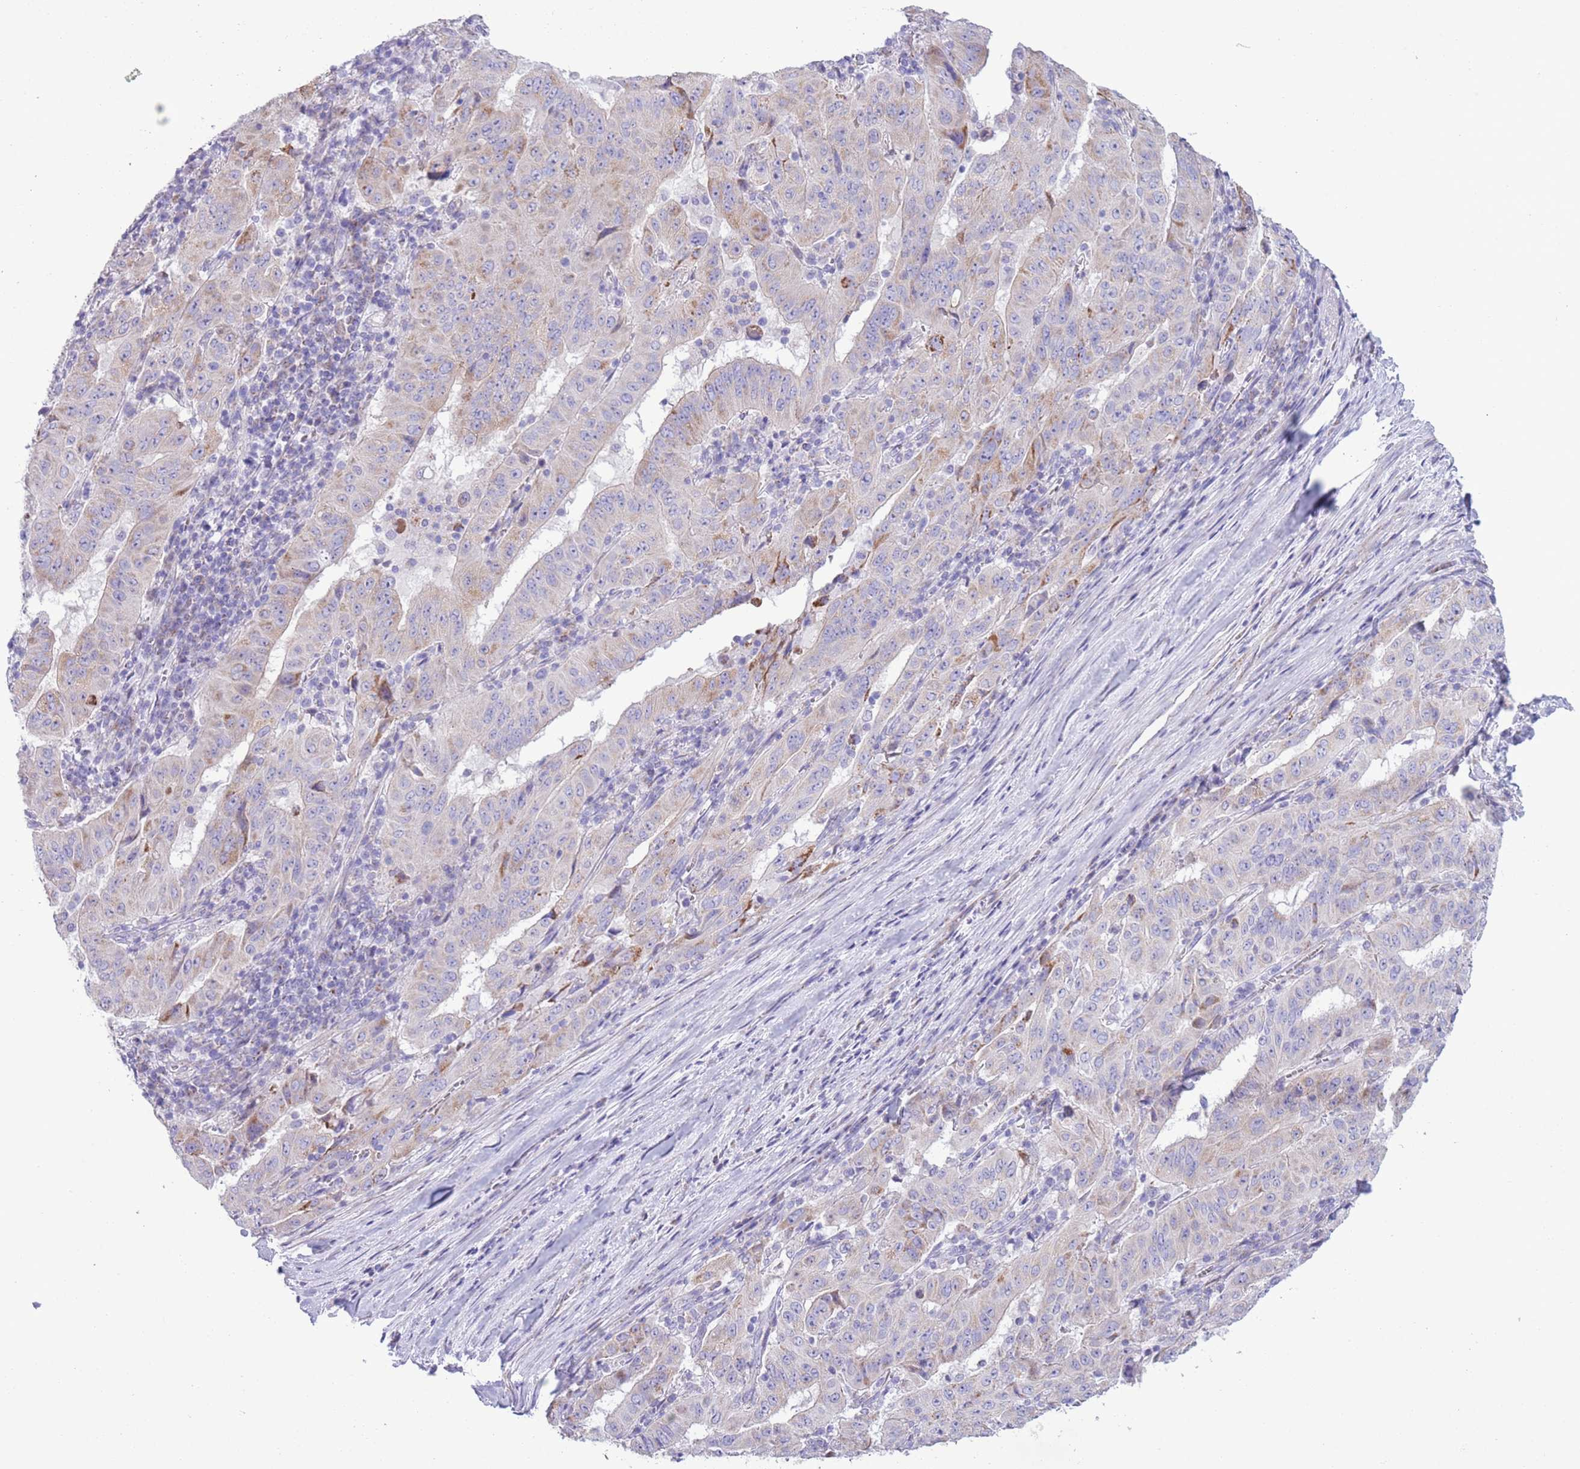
{"staining": {"intensity": "weak", "quantity": "<25%", "location": "cytoplasmic/membranous"}, "tissue": "pancreatic cancer", "cell_type": "Tumor cells", "image_type": "cancer", "snomed": [{"axis": "morphology", "description": "Adenocarcinoma, NOS"}, {"axis": "topography", "description": "Pancreas"}], "caption": "Pancreatic cancer stained for a protein using immunohistochemistry (IHC) reveals no positivity tumor cells.", "gene": "MOCOS", "patient": {"sex": "male", "age": 63}}